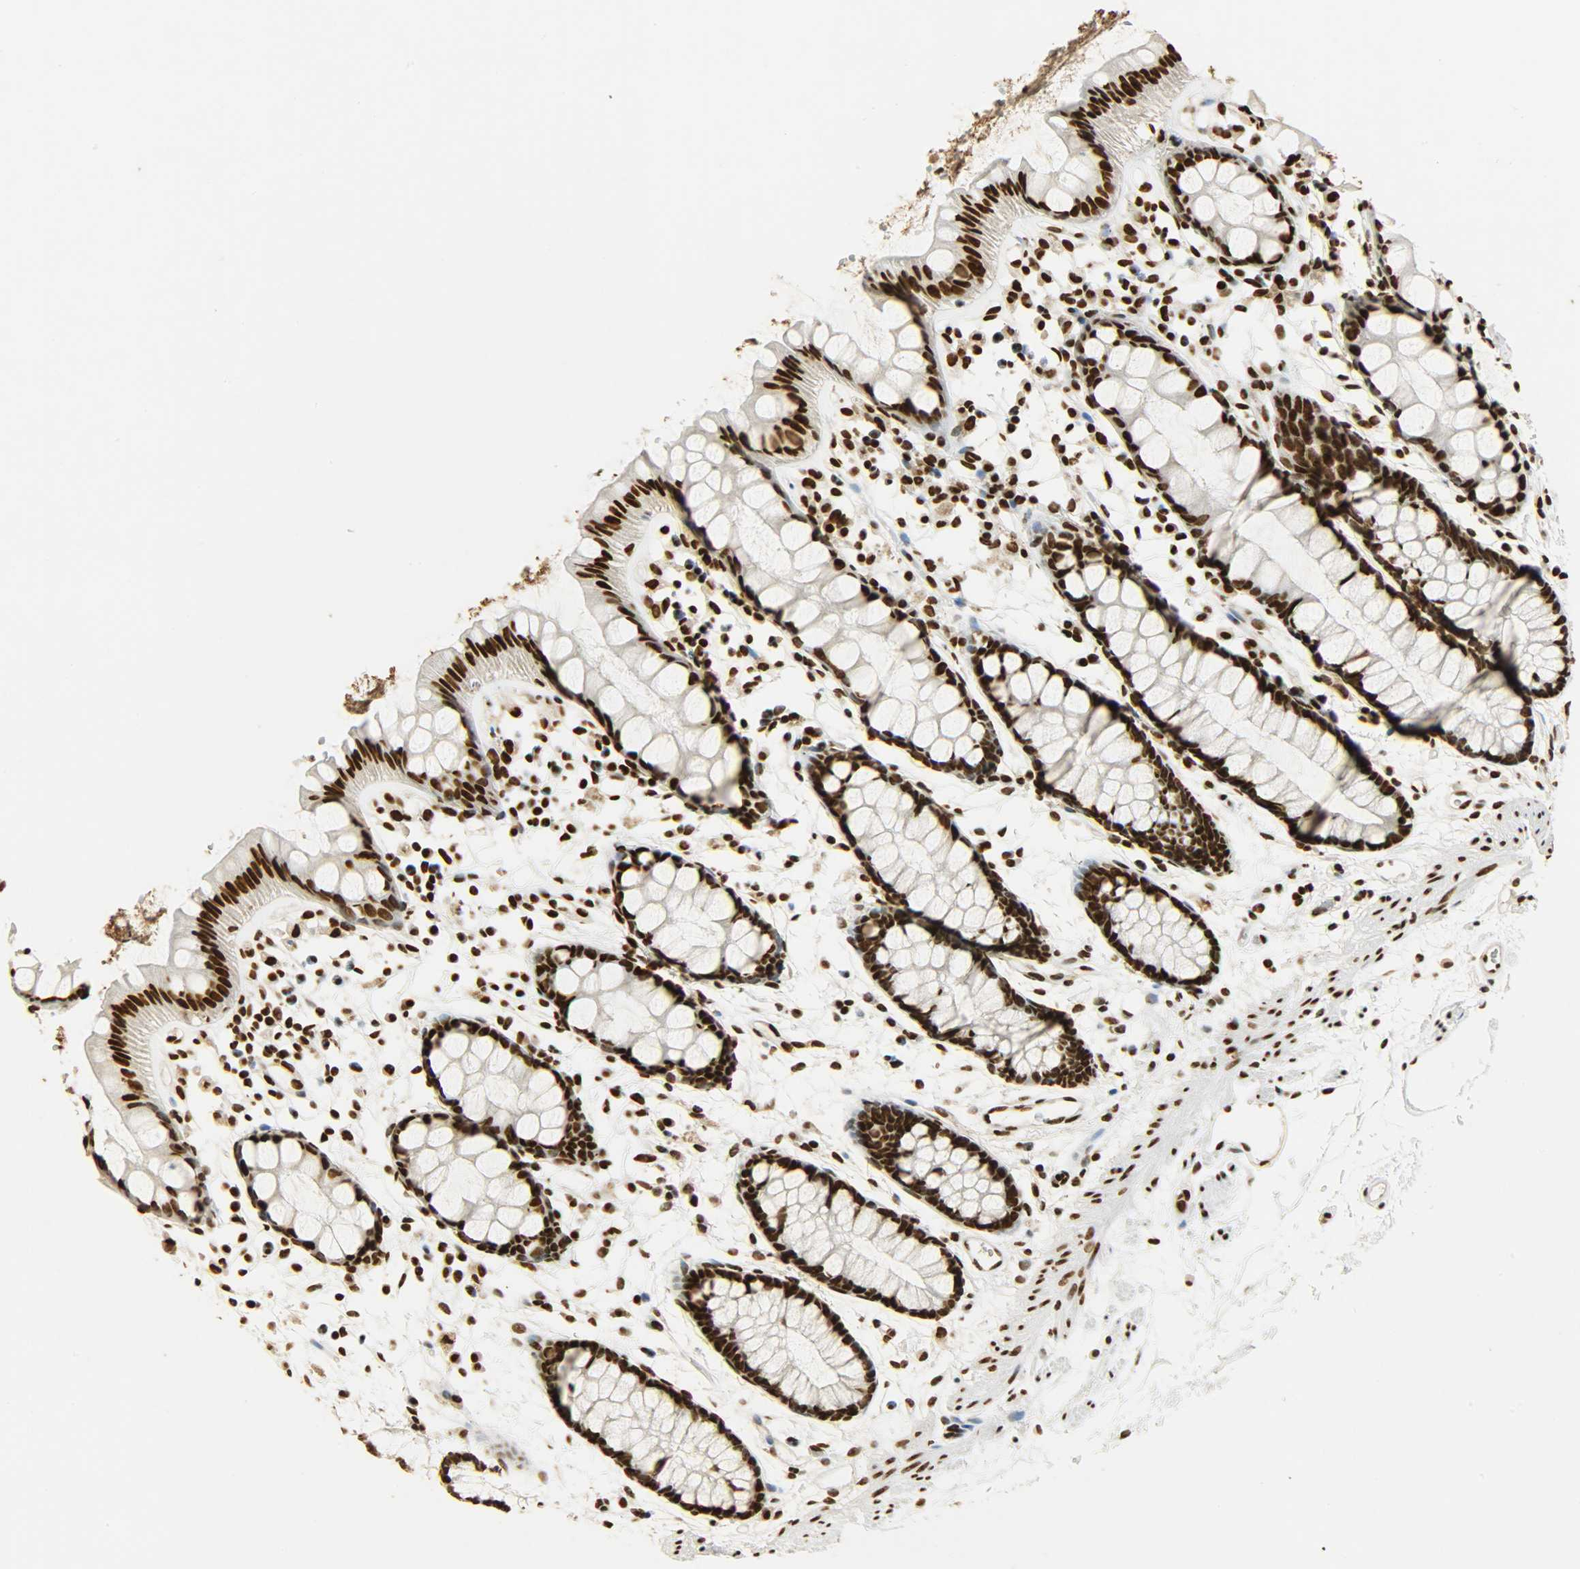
{"staining": {"intensity": "strong", "quantity": ">75%", "location": "nuclear"}, "tissue": "rectum", "cell_type": "Glandular cells", "image_type": "normal", "snomed": [{"axis": "morphology", "description": "Normal tissue, NOS"}, {"axis": "topography", "description": "Rectum"}], "caption": "Protein staining shows strong nuclear positivity in approximately >75% of glandular cells in benign rectum. Nuclei are stained in blue.", "gene": "KHDRBS1", "patient": {"sex": "female", "age": 66}}